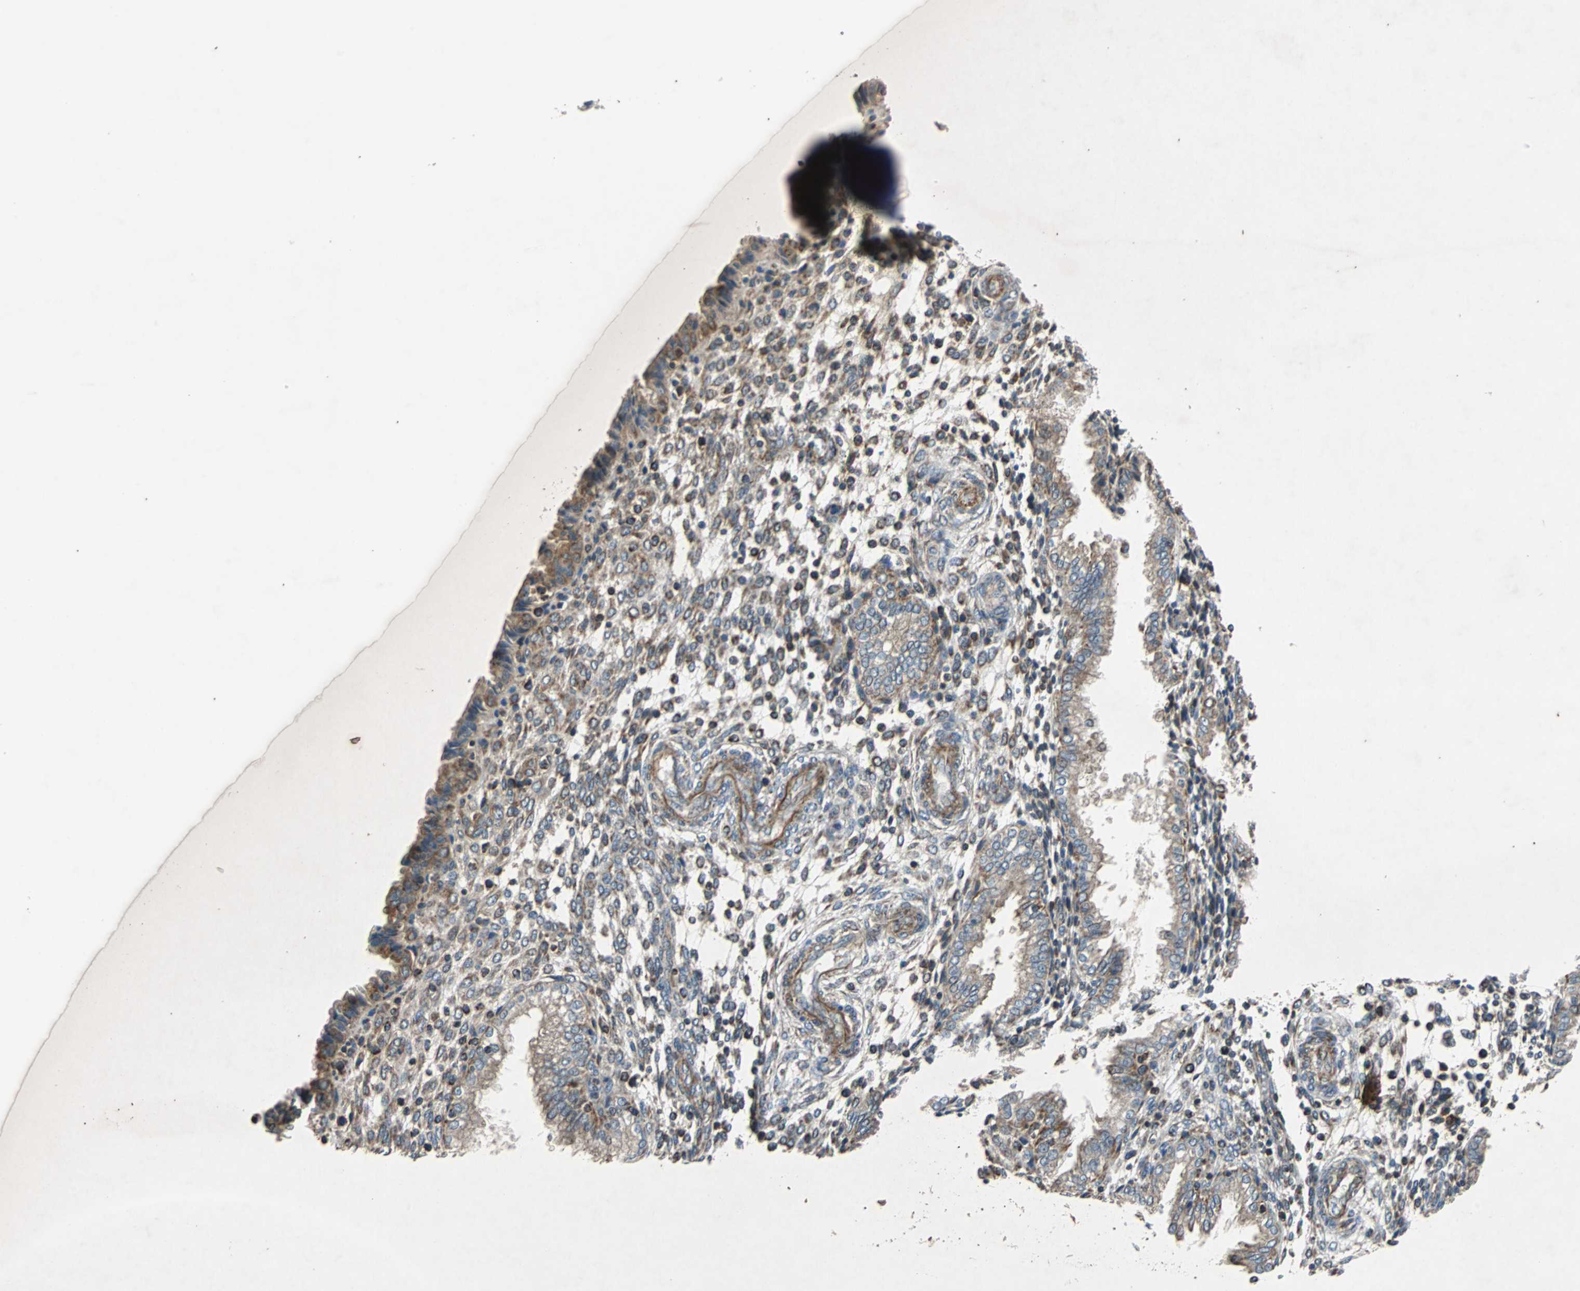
{"staining": {"intensity": "moderate", "quantity": "25%-75%", "location": "cytoplasmic/membranous"}, "tissue": "endometrium", "cell_type": "Cells in endometrial stroma", "image_type": "normal", "snomed": [{"axis": "morphology", "description": "Normal tissue, NOS"}, {"axis": "topography", "description": "Endometrium"}], "caption": "Approximately 25%-75% of cells in endometrial stroma in benign endometrium reveal moderate cytoplasmic/membranous protein expression as visualized by brown immunohistochemical staining.", "gene": "ACTR3", "patient": {"sex": "female", "age": 33}}